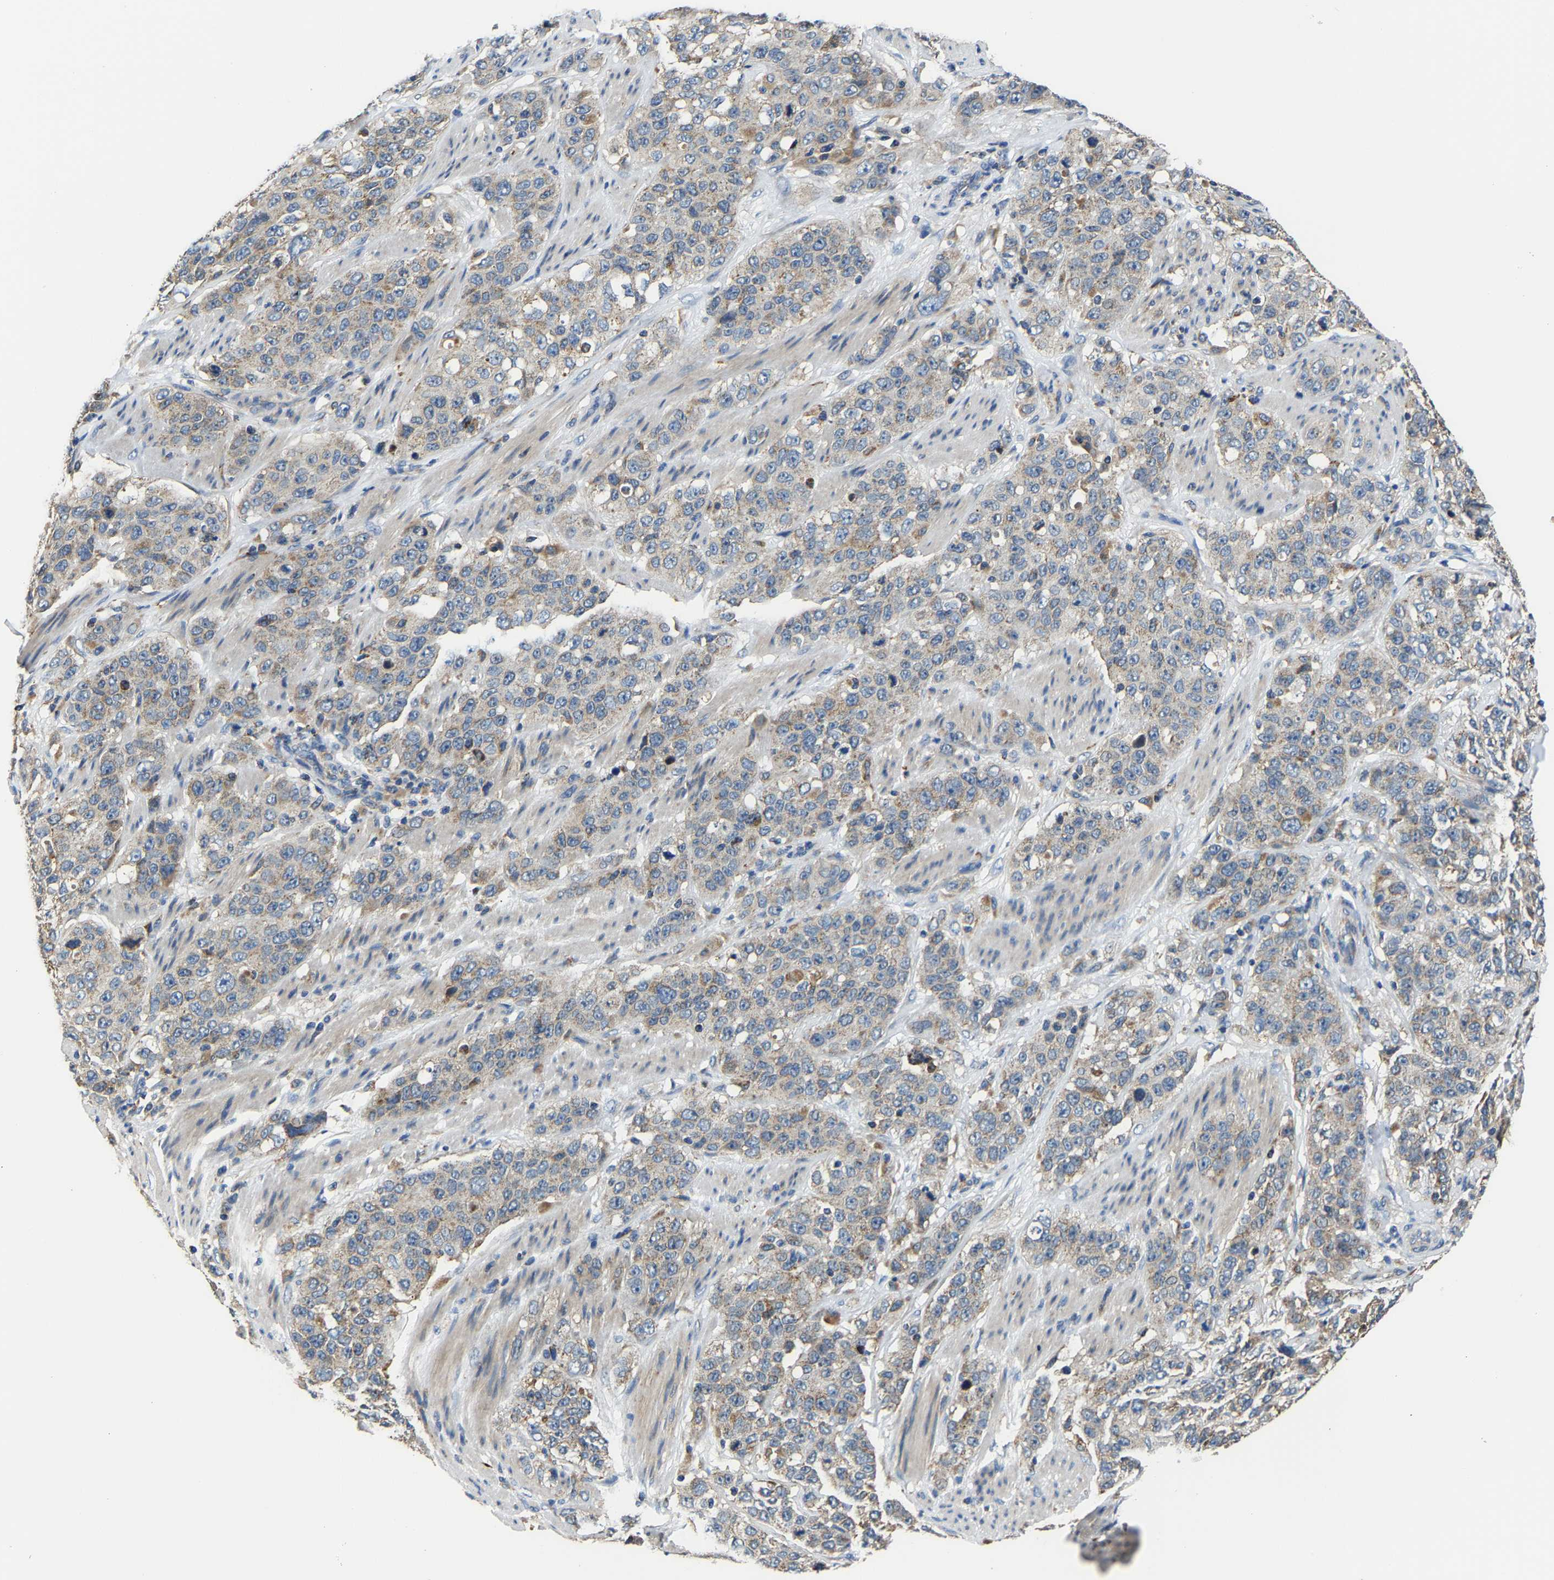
{"staining": {"intensity": "moderate", "quantity": "25%-75%", "location": "cytoplasmic/membranous"}, "tissue": "stomach cancer", "cell_type": "Tumor cells", "image_type": "cancer", "snomed": [{"axis": "morphology", "description": "Adenocarcinoma, NOS"}, {"axis": "topography", "description": "Stomach"}], "caption": "Moderate cytoplasmic/membranous positivity is seen in approximately 25%-75% of tumor cells in stomach cancer (adenocarcinoma).", "gene": "AGK", "patient": {"sex": "male", "age": 48}}